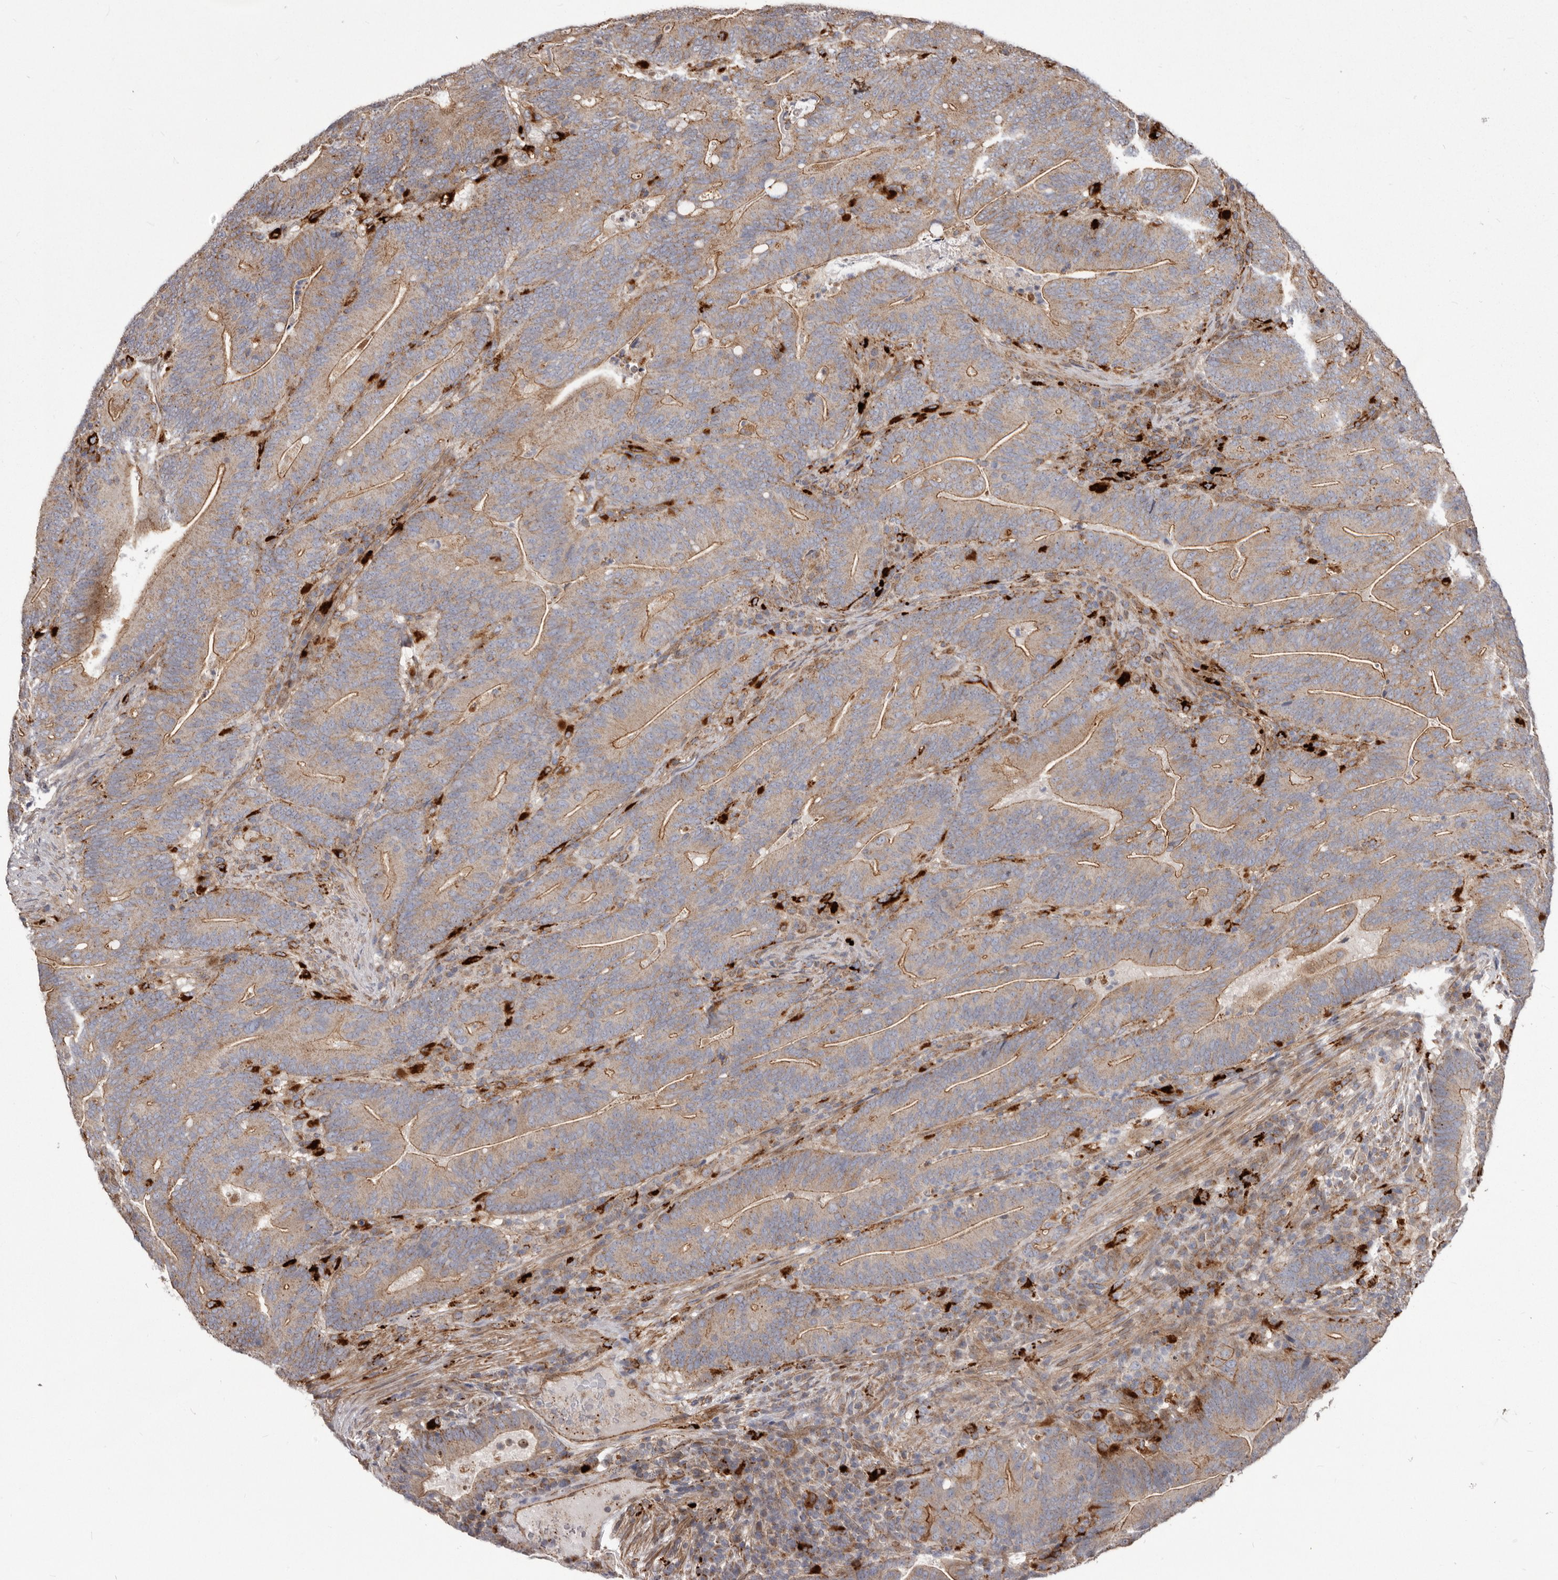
{"staining": {"intensity": "moderate", "quantity": ">75%", "location": "cytoplasmic/membranous"}, "tissue": "colorectal cancer", "cell_type": "Tumor cells", "image_type": "cancer", "snomed": [{"axis": "morphology", "description": "Adenocarcinoma, NOS"}, {"axis": "topography", "description": "Colon"}], "caption": "Immunohistochemical staining of colorectal cancer displays medium levels of moderate cytoplasmic/membranous staining in about >75% of tumor cells.", "gene": "NUP43", "patient": {"sex": "female", "age": 66}}